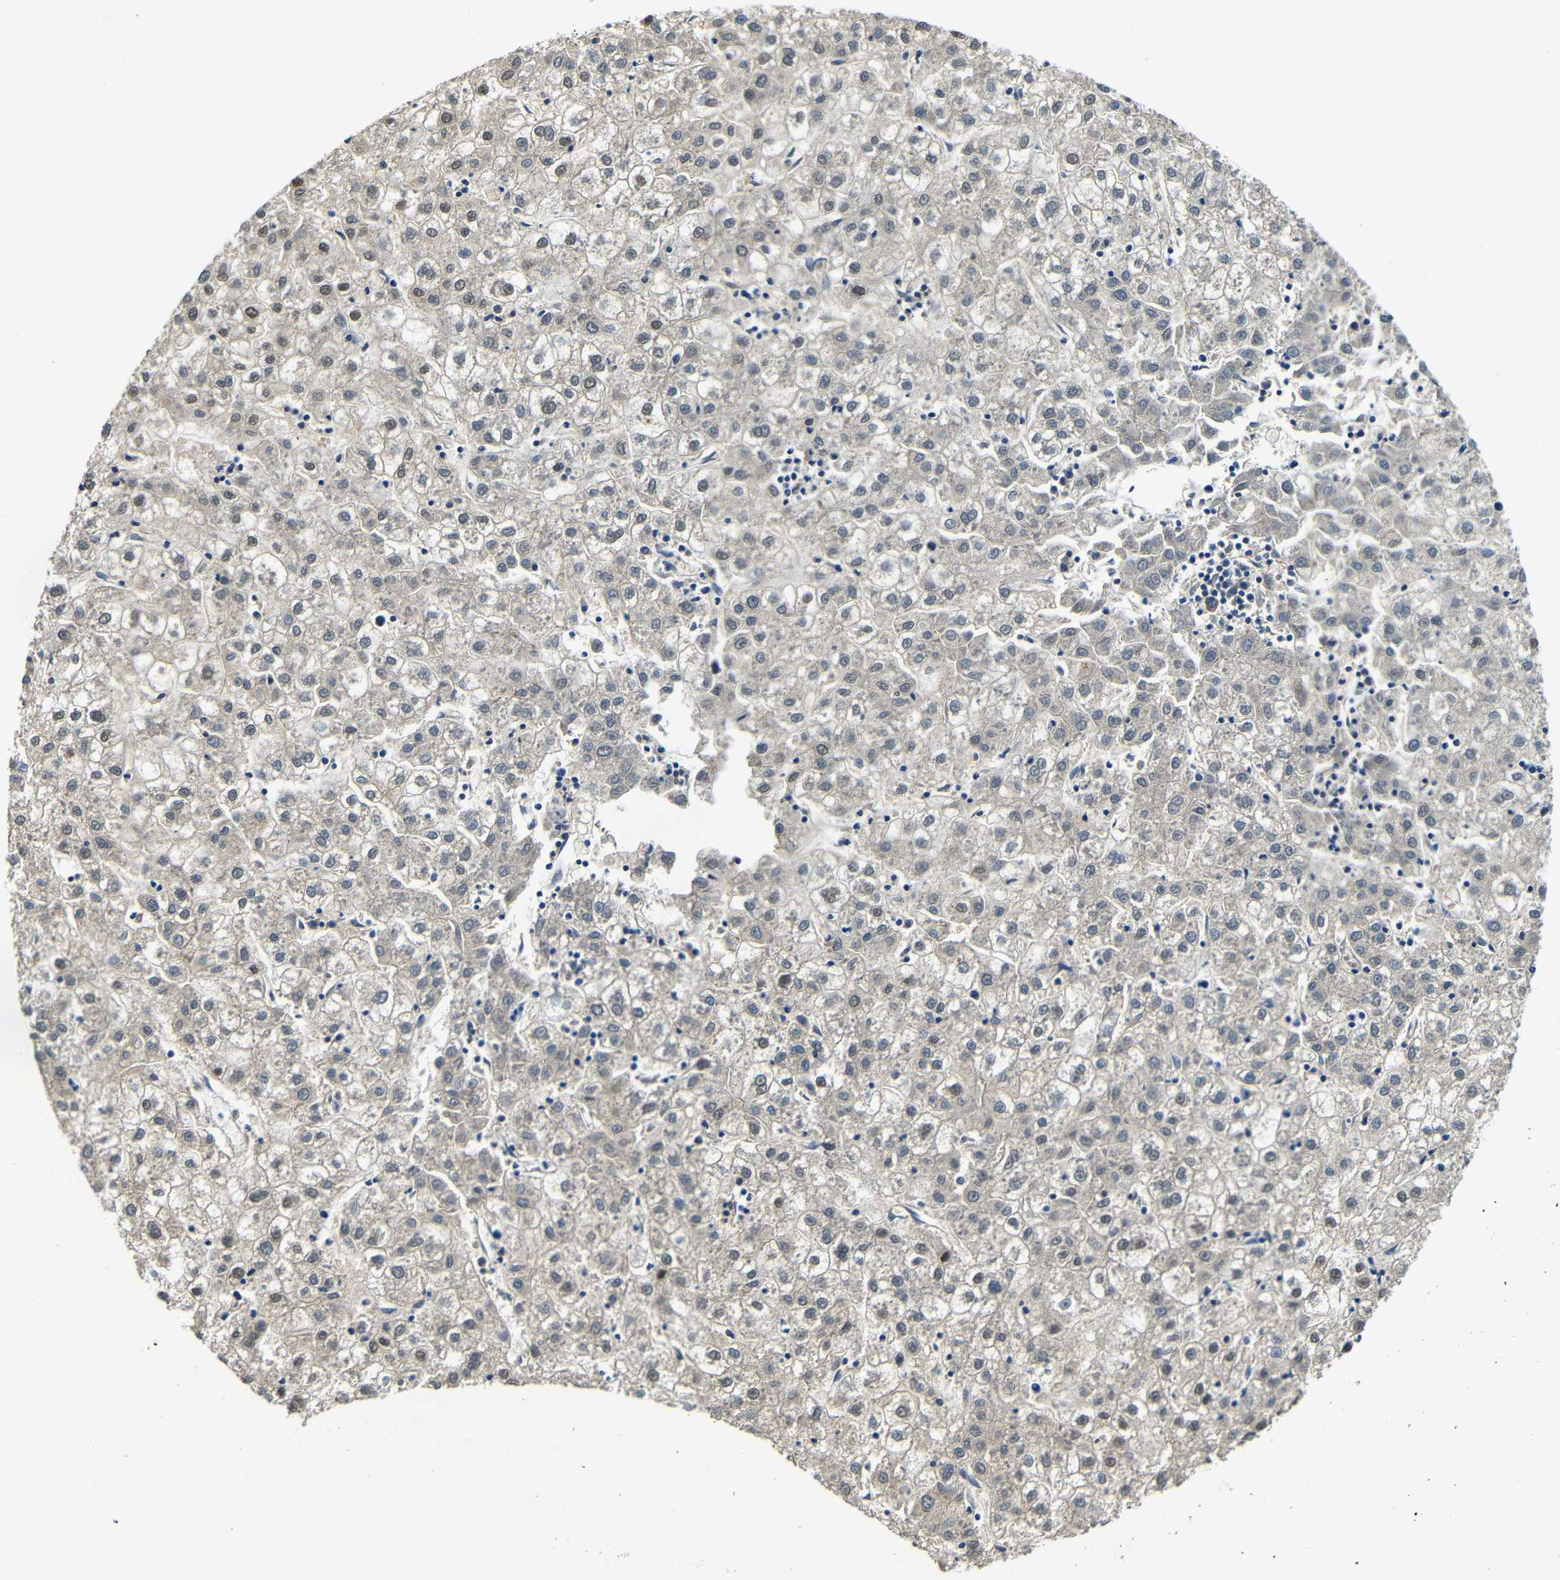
{"staining": {"intensity": "weak", "quantity": "25%-75%", "location": "cytoplasmic/membranous,nuclear"}, "tissue": "liver cancer", "cell_type": "Tumor cells", "image_type": "cancer", "snomed": [{"axis": "morphology", "description": "Carcinoma, Hepatocellular, NOS"}, {"axis": "topography", "description": "Liver"}], "caption": "Protein analysis of liver cancer (hepatocellular carcinoma) tissue displays weak cytoplasmic/membranous and nuclear expression in approximately 25%-75% of tumor cells.", "gene": "ADAP1", "patient": {"sex": "male", "age": 72}}